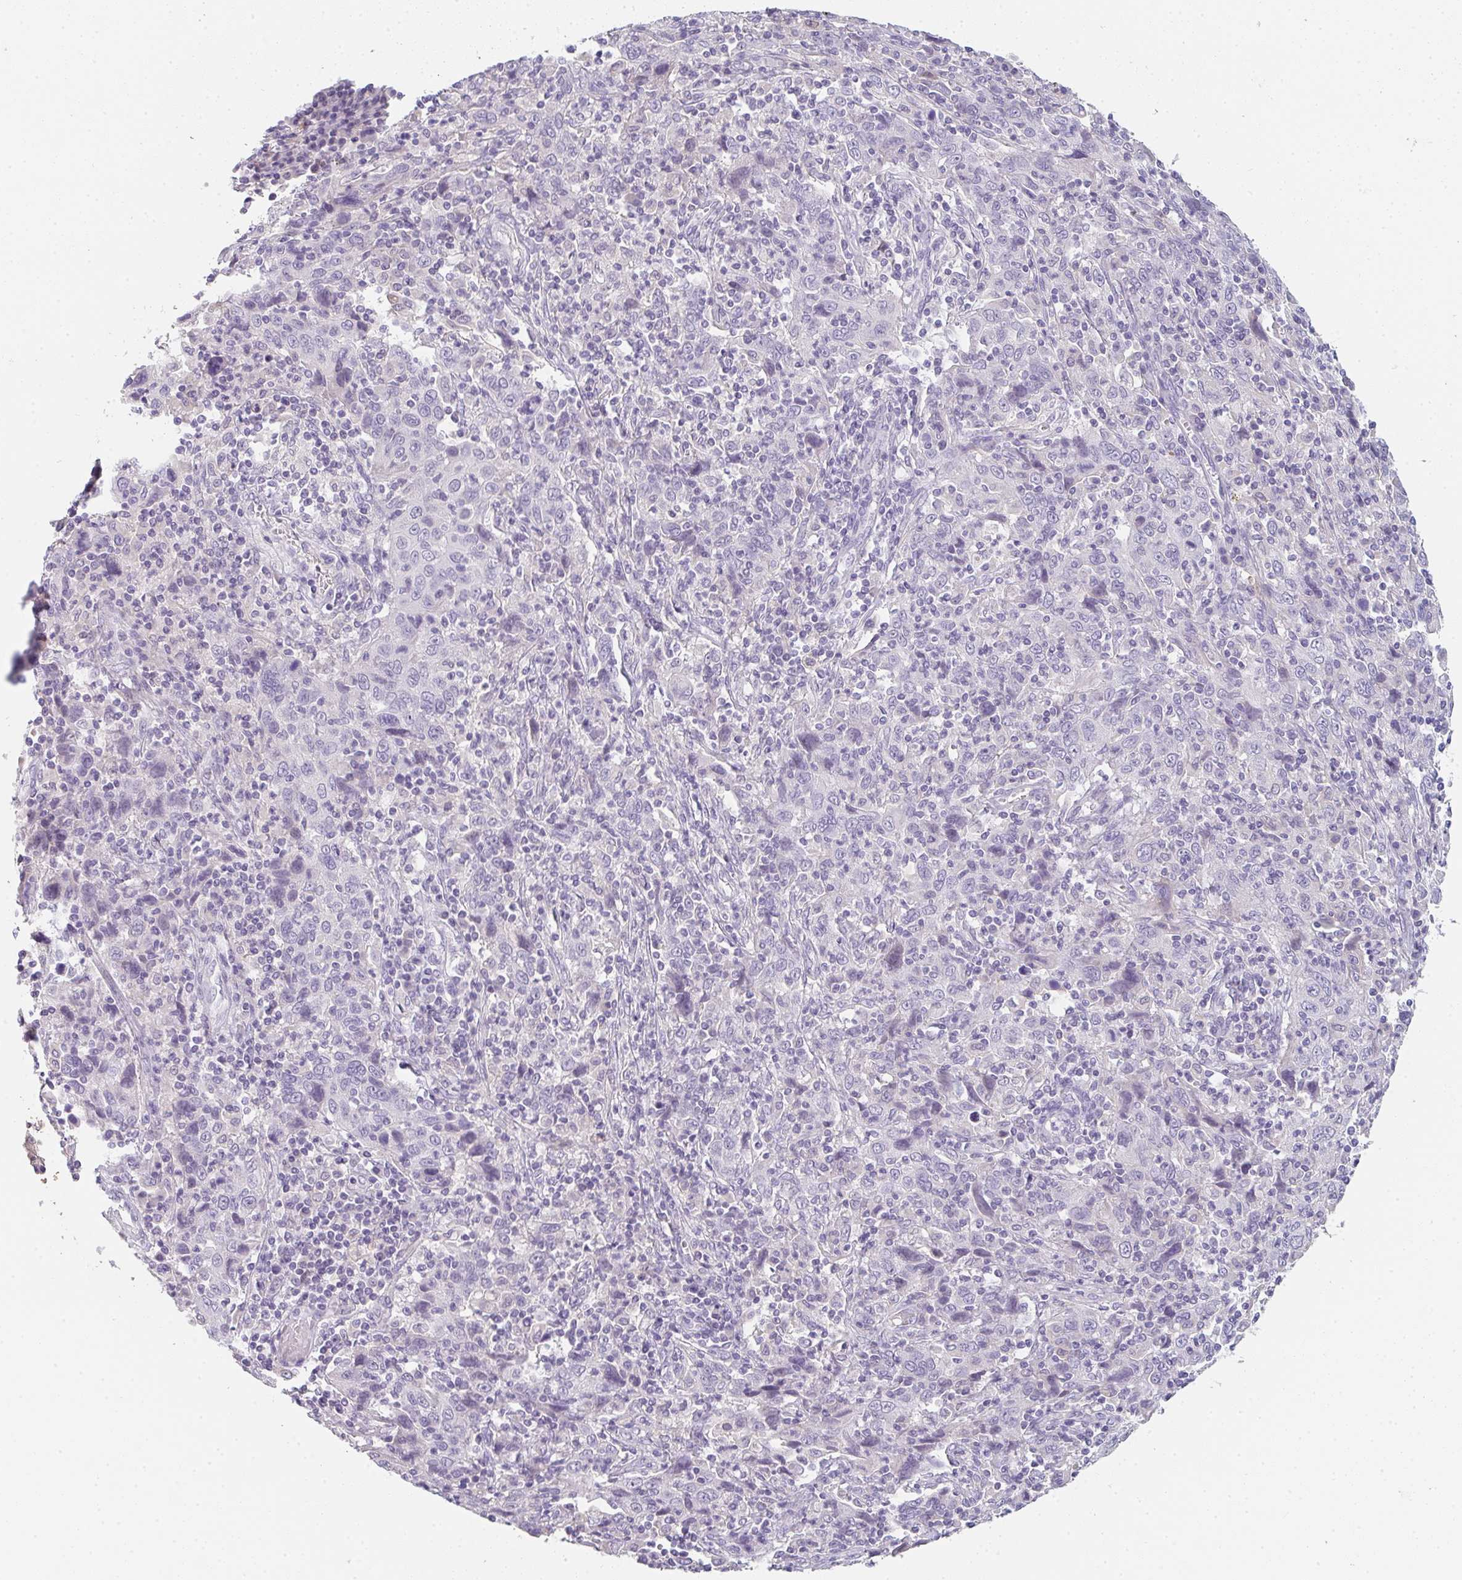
{"staining": {"intensity": "negative", "quantity": "none", "location": "none"}, "tissue": "cervical cancer", "cell_type": "Tumor cells", "image_type": "cancer", "snomed": [{"axis": "morphology", "description": "Squamous cell carcinoma, NOS"}, {"axis": "topography", "description": "Cervix"}], "caption": "Squamous cell carcinoma (cervical) was stained to show a protein in brown. There is no significant positivity in tumor cells.", "gene": "C1QTNF8", "patient": {"sex": "female", "age": 46}}